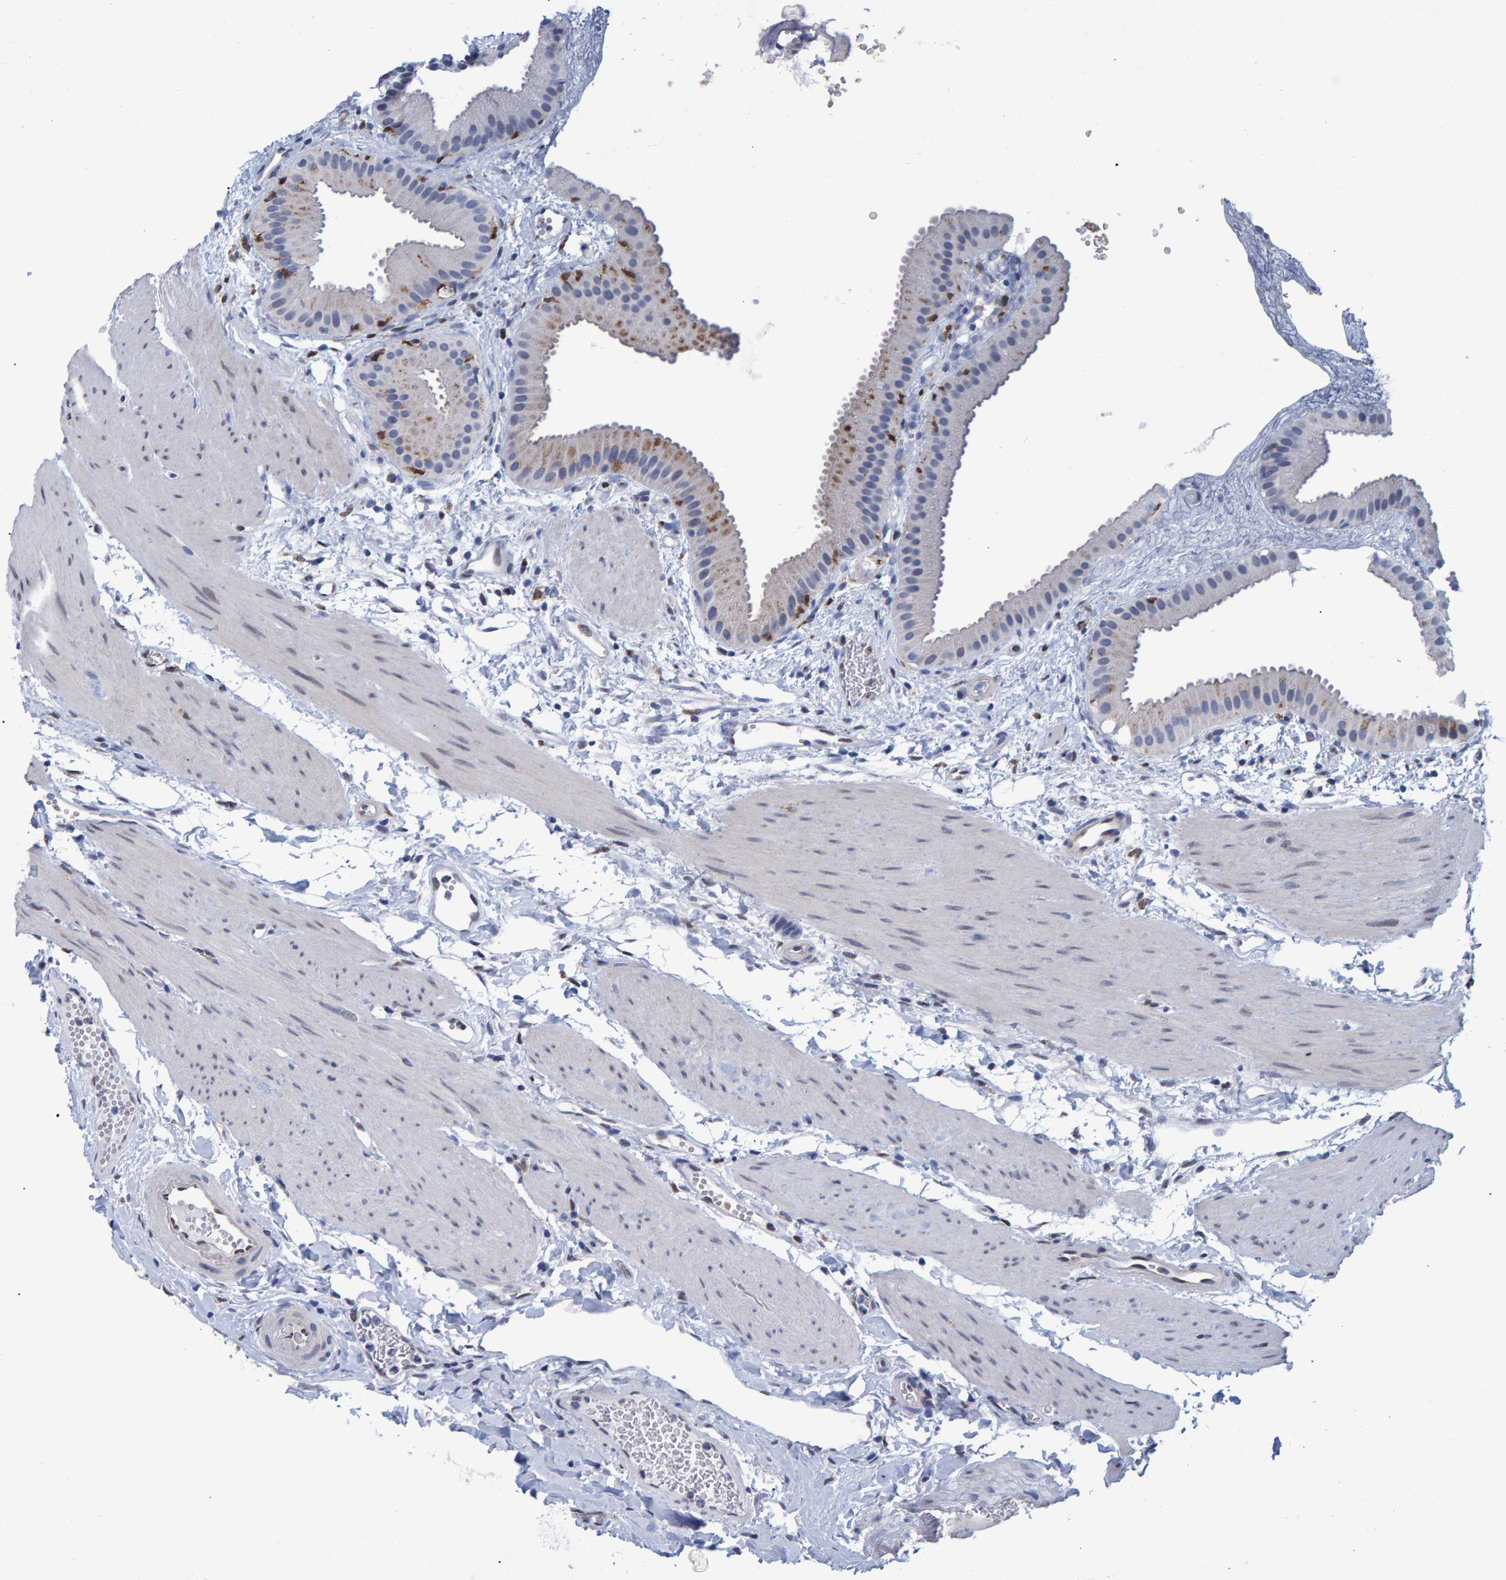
{"staining": {"intensity": "weak", "quantity": "<25%", "location": "cytoplasmic/membranous"}, "tissue": "gallbladder", "cell_type": "Glandular cells", "image_type": "normal", "snomed": [{"axis": "morphology", "description": "Normal tissue, NOS"}, {"axis": "topography", "description": "Gallbladder"}], "caption": "DAB immunohistochemical staining of normal human gallbladder demonstrates no significant expression in glandular cells.", "gene": "QKI", "patient": {"sex": "female", "age": 64}}